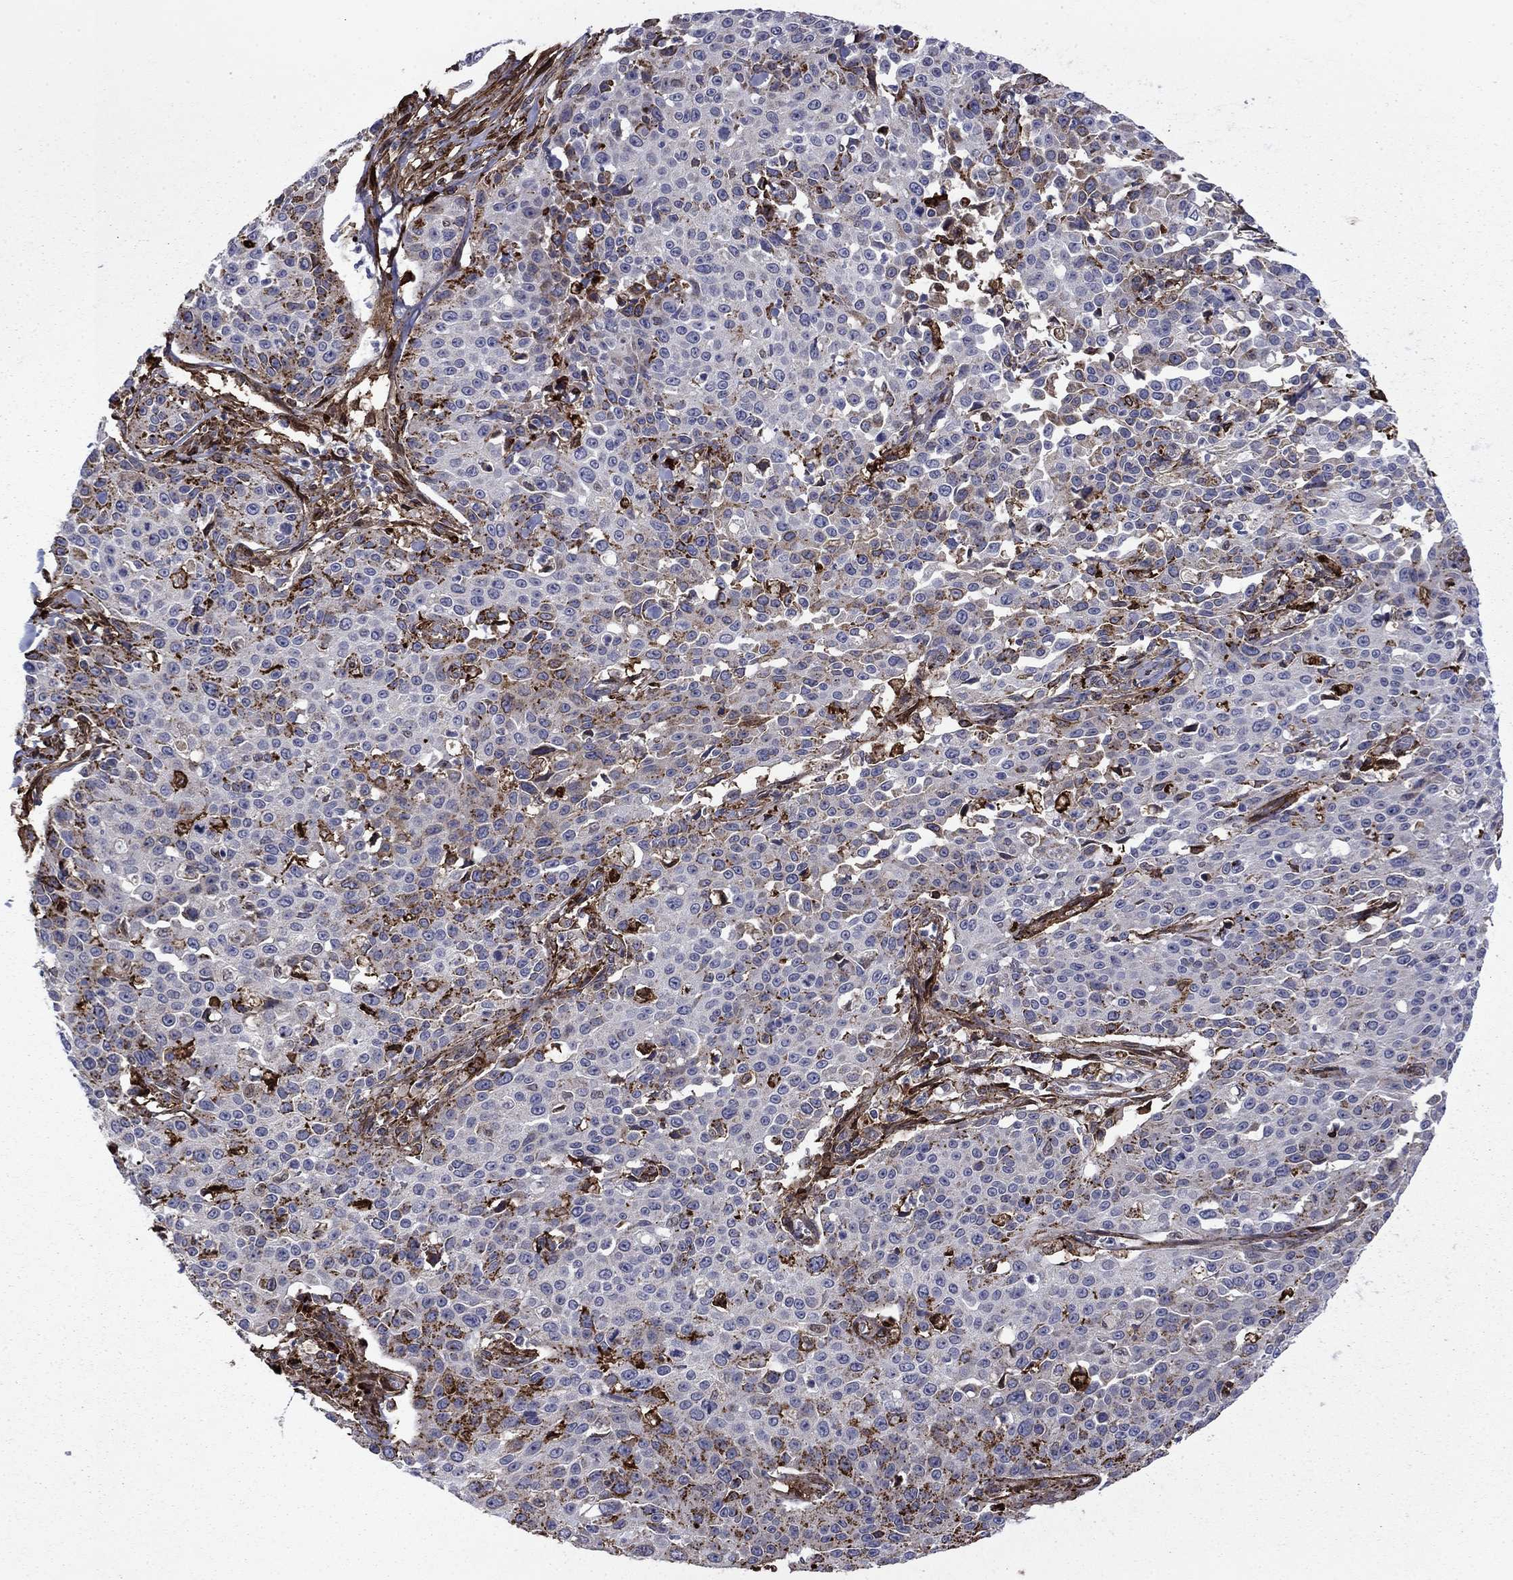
{"staining": {"intensity": "negative", "quantity": "none", "location": "none"}, "tissue": "cervical cancer", "cell_type": "Tumor cells", "image_type": "cancer", "snomed": [{"axis": "morphology", "description": "Squamous cell carcinoma, NOS"}, {"axis": "topography", "description": "Cervix"}], "caption": "A high-resolution photomicrograph shows immunohistochemistry (IHC) staining of squamous cell carcinoma (cervical), which shows no significant expression in tumor cells.", "gene": "PLAU", "patient": {"sex": "female", "age": 26}}